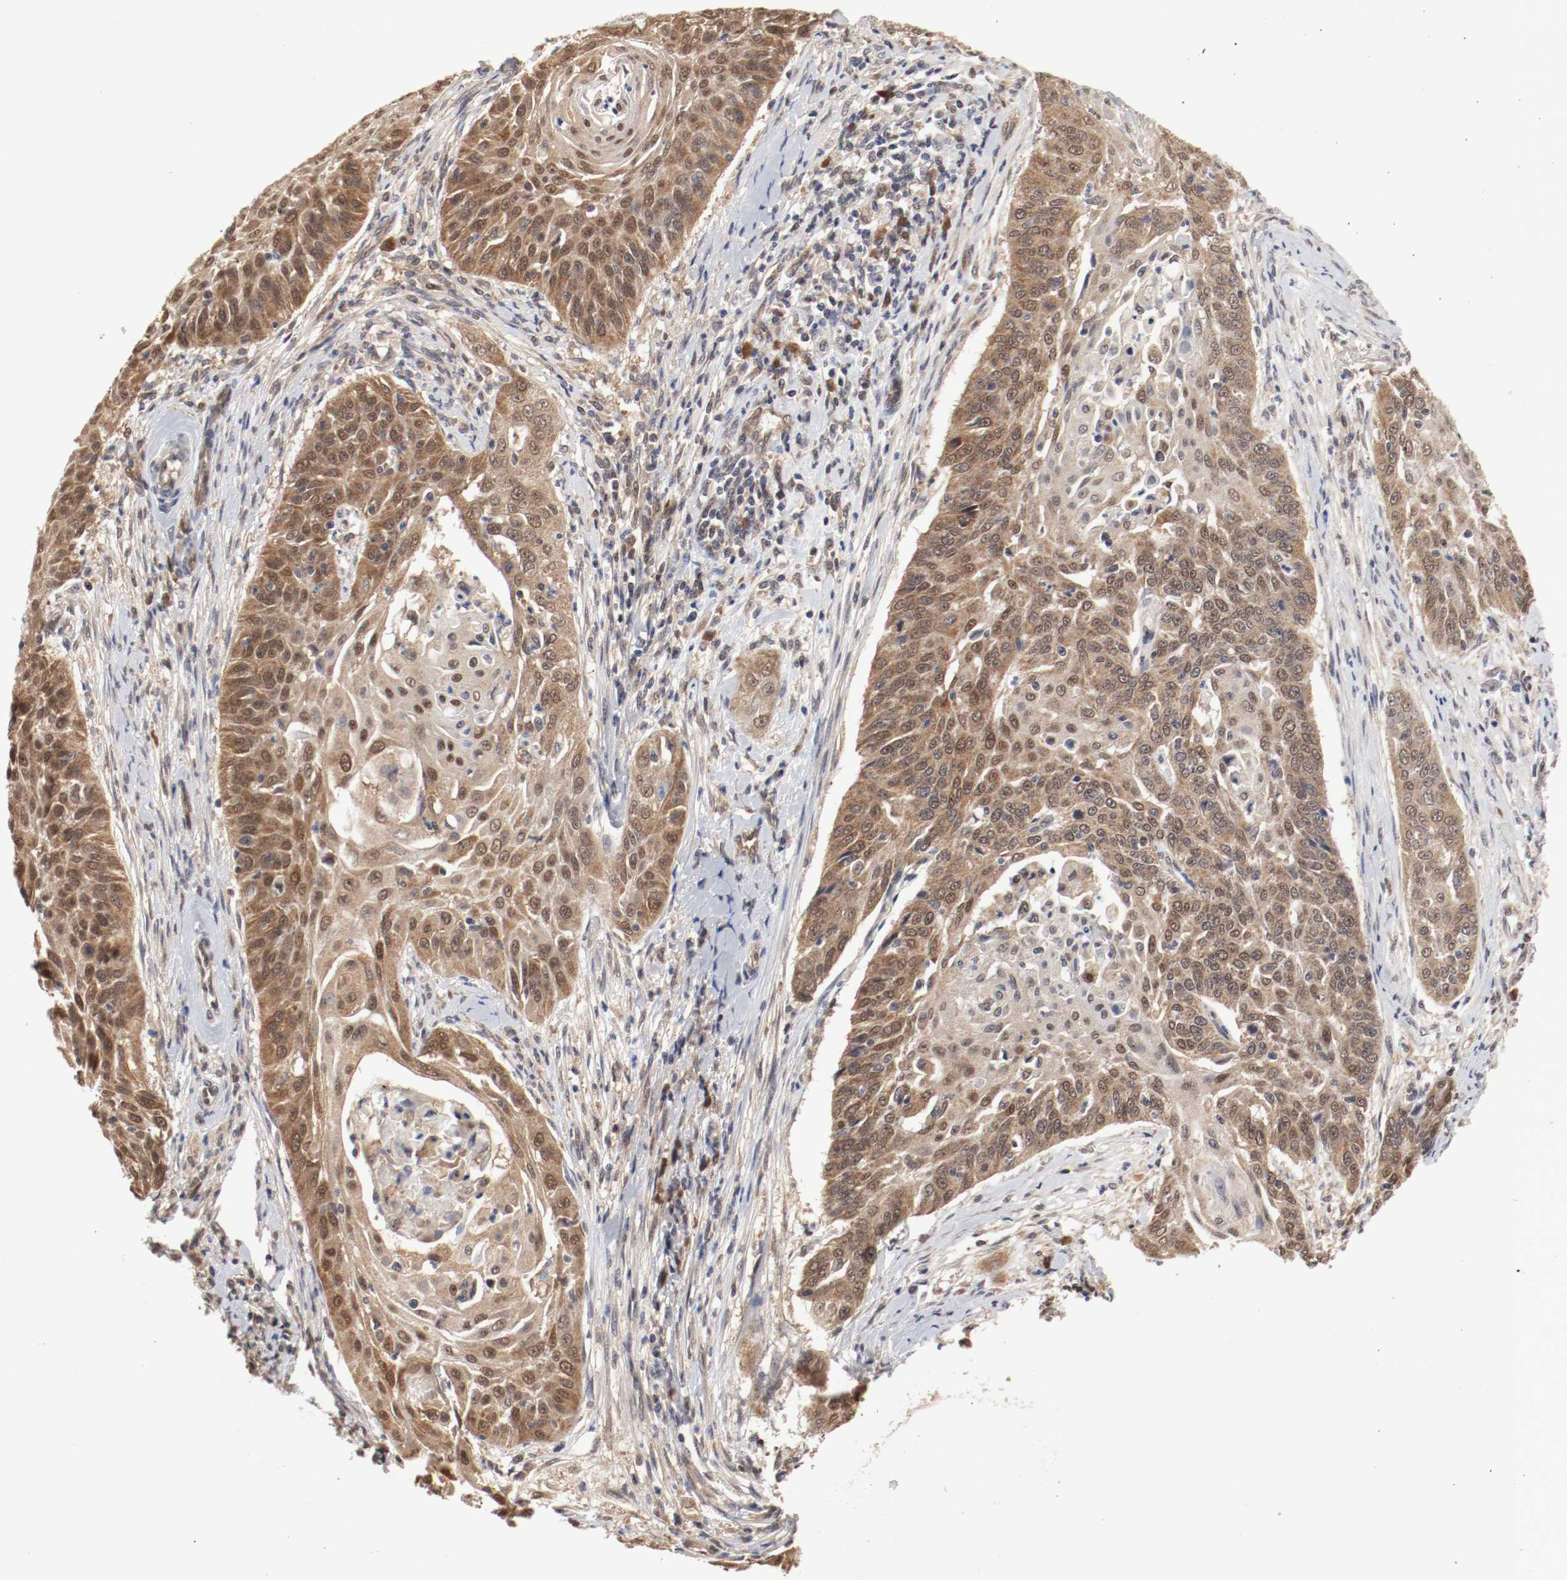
{"staining": {"intensity": "moderate", "quantity": ">75%", "location": "cytoplasmic/membranous,nuclear"}, "tissue": "cervical cancer", "cell_type": "Tumor cells", "image_type": "cancer", "snomed": [{"axis": "morphology", "description": "Squamous cell carcinoma, NOS"}, {"axis": "topography", "description": "Cervix"}], "caption": "Immunohistochemistry (IHC) (DAB) staining of human cervical squamous cell carcinoma demonstrates moderate cytoplasmic/membranous and nuclear protein positivity in about >75% of tumor cells. Using DAB (3,3'-diaminobenzidine) (brown) and hematoxylin (blue) stains, captured at high magnification using brightfield microscopy.", "gene": "AFG3L2", "patient": {"sex": "female", "age": 33}}